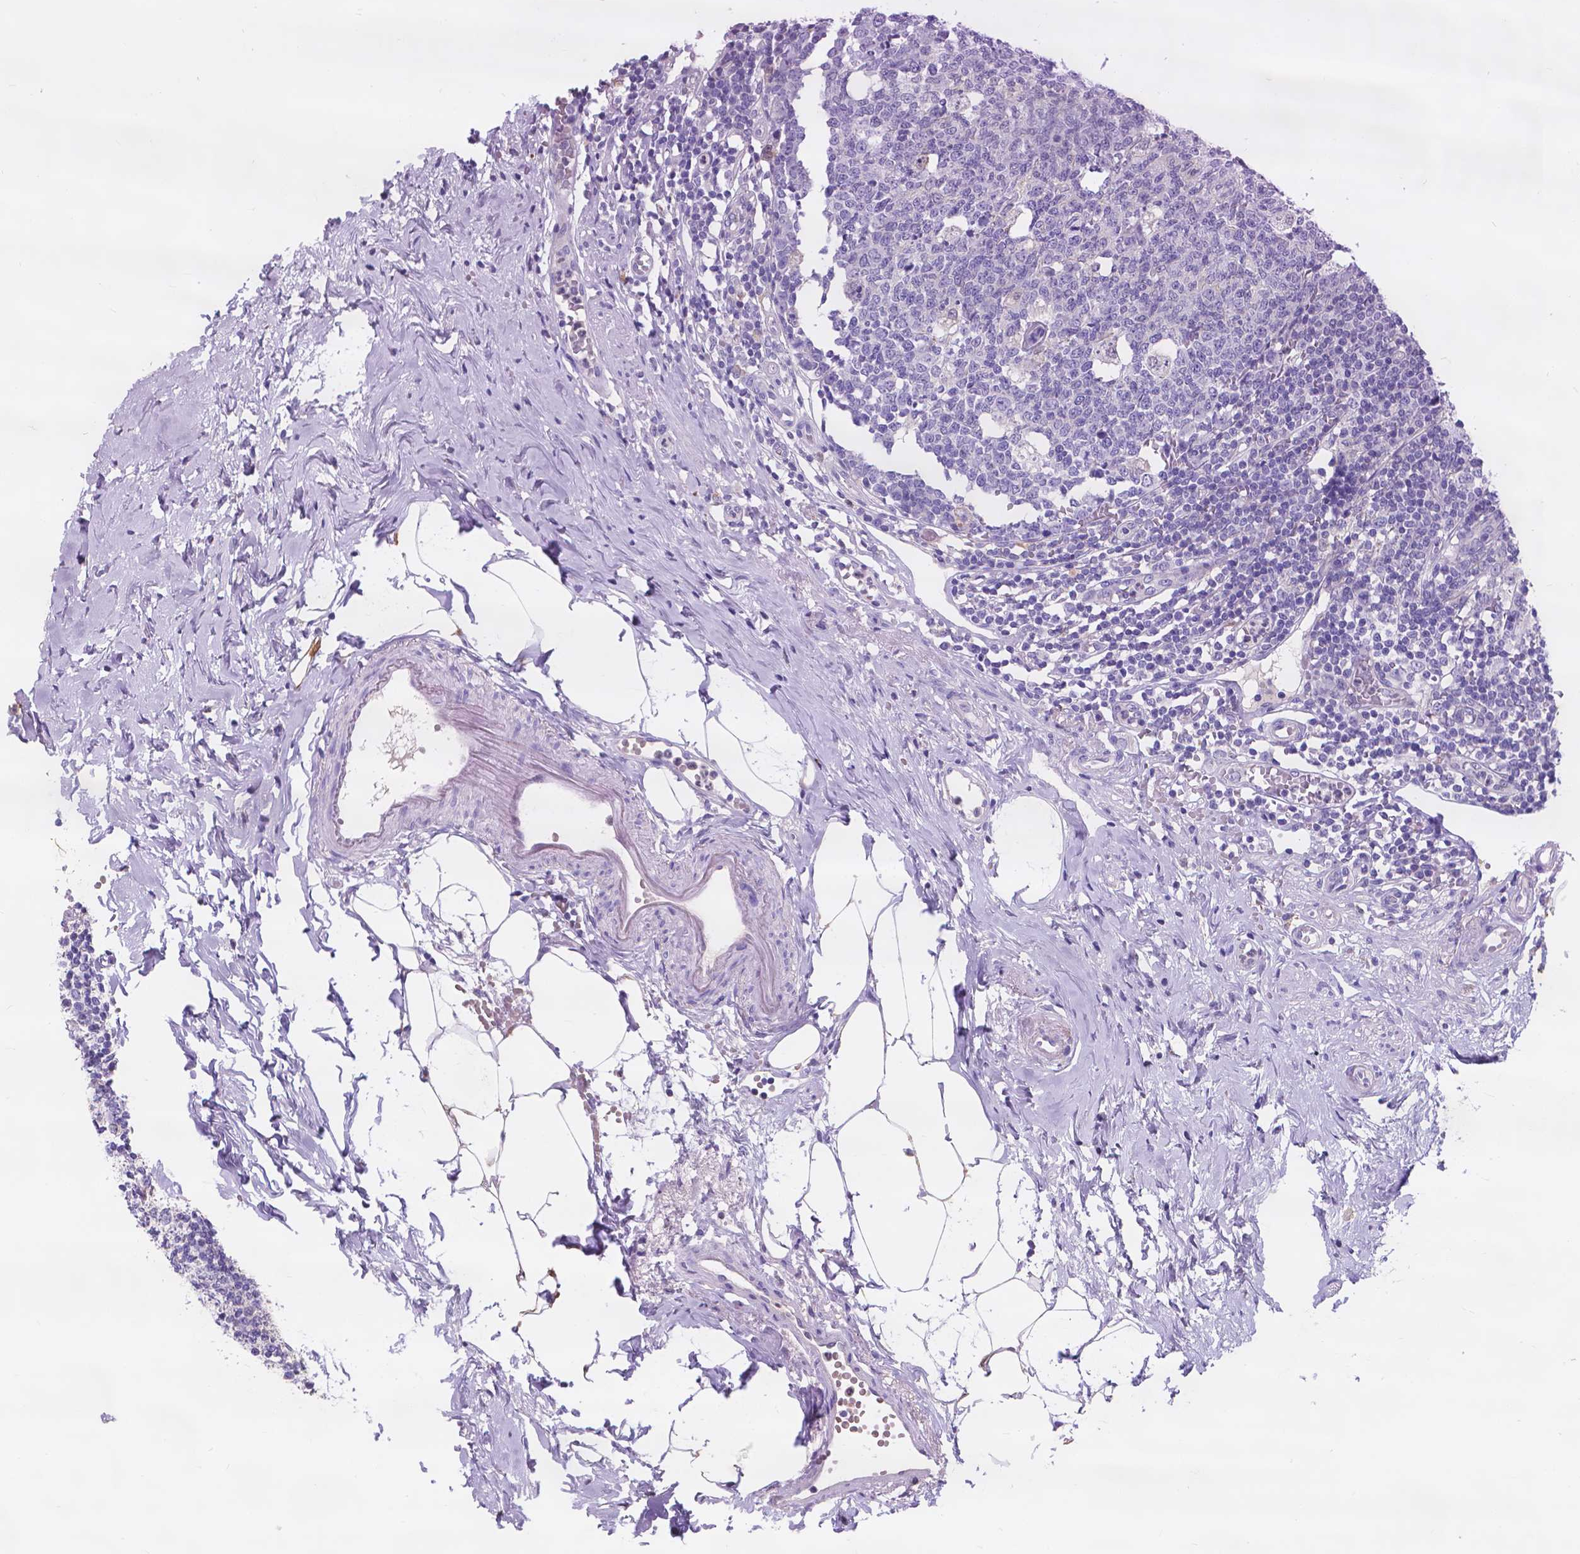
{"staining": {"intensity": "moderate", "quantity": "25%-75%", "location": "cytoplasmic/membranous"}, "tissue": "appendix", "cell_type": "Glandular cells", "image_type": "normal", "snomed": [{"axis": "morphology", "description": "Normal tissue, NOS"}, {"axis": "morphology", "description": "Carcinoma, endometroid"}, {"axis": "topography", "description": "Appendix"}, {"axis": "topography", "description": "Colon"}], "caption": "A histopathology image of appendix stained for a protein exhibits moderate cytoplasmic/membranous brown staining in glandular cells.", "gene": "IREB2", "patient": {"sex": "female", "age": 60}}